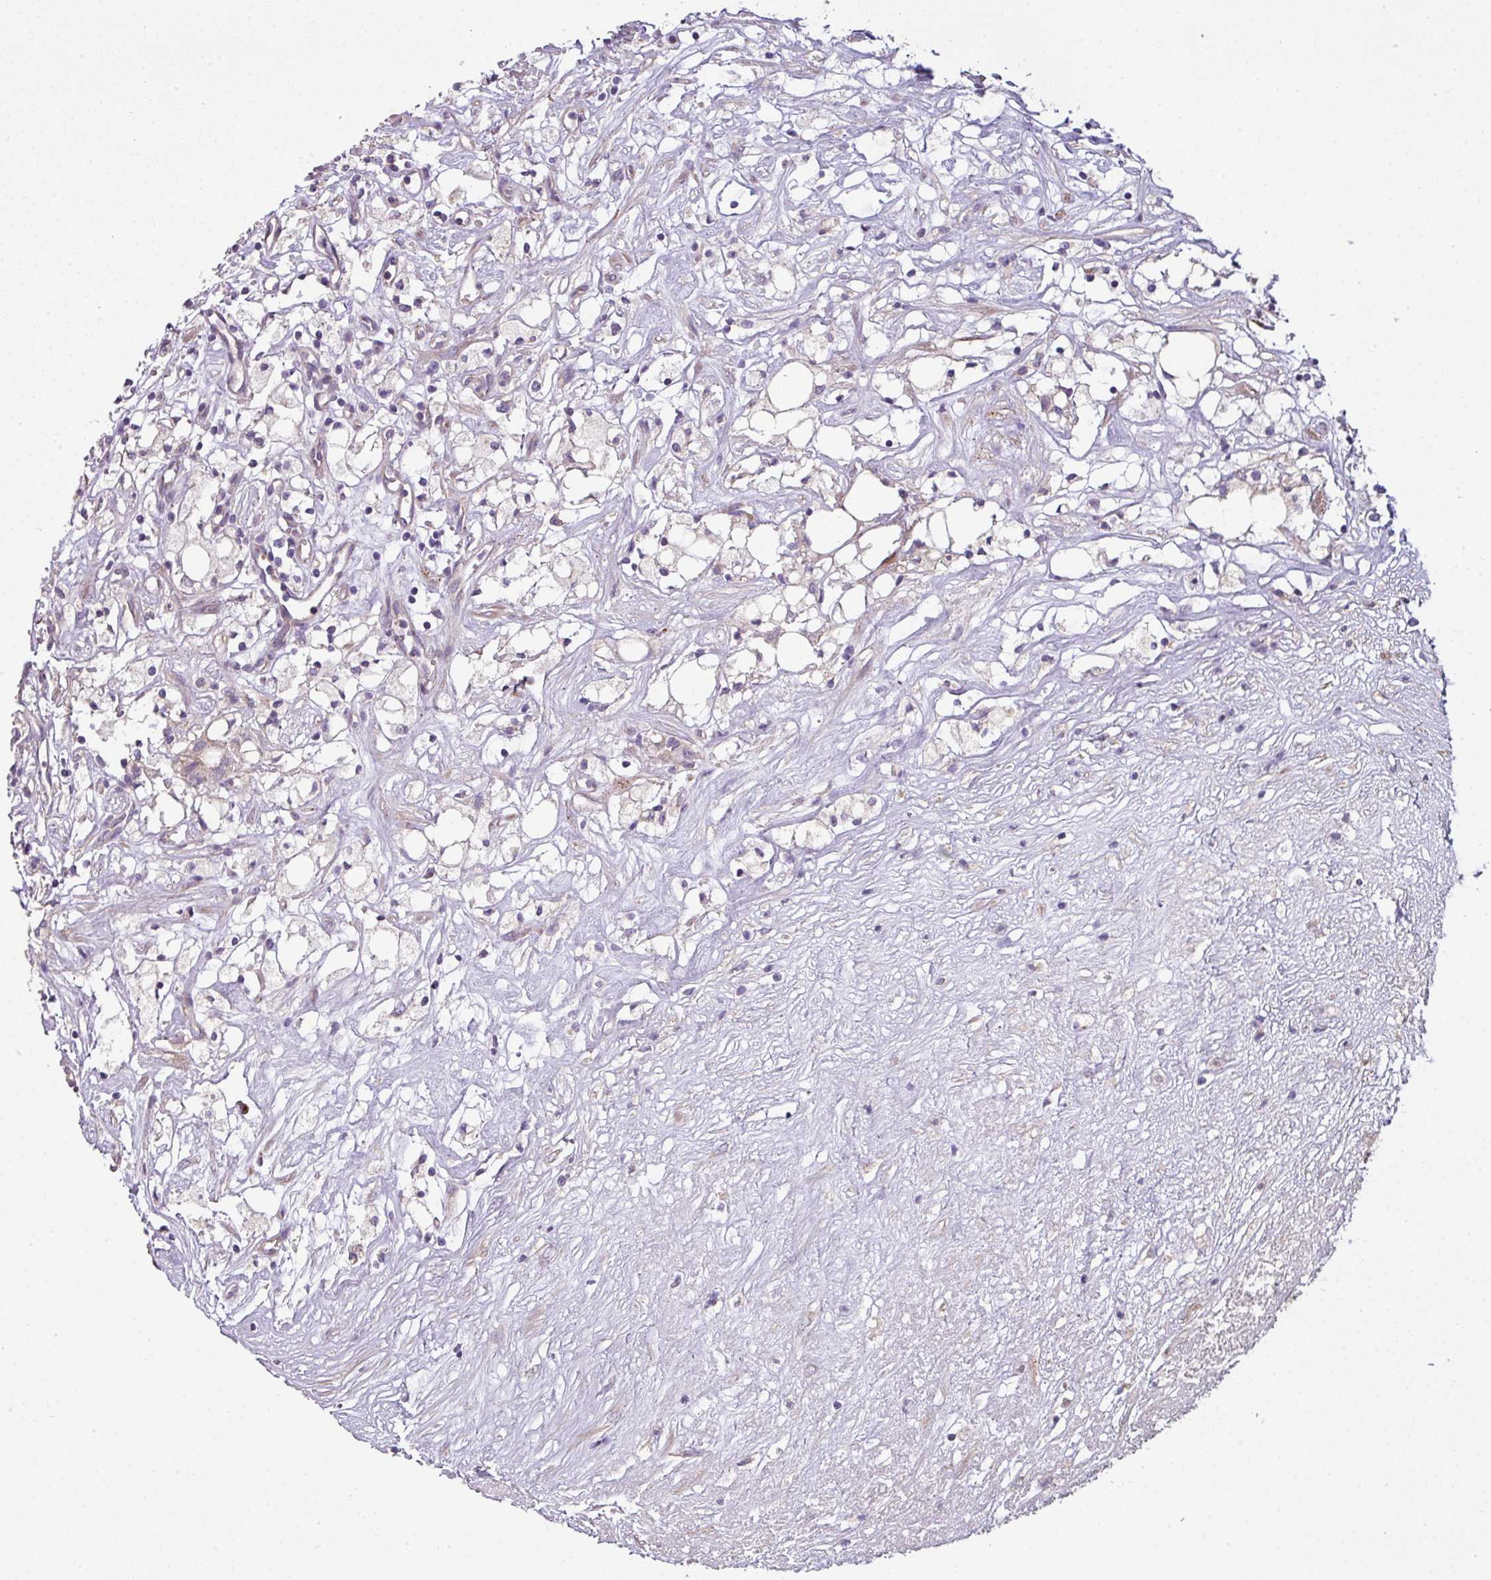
{"staining": {"intensity": "negative", "quantity": "none", "location": "none"}, "tissue": "renal cancer", "cell_type": "Tumor cells", "image_type": "cancer", "snomed": [{"axis": "morphology", "description": "Adenocarcinoma, NOS"}, {"axis": "topography", "description": "Kidney"}], "caption": "IHC micrograph of adenocarcinoma (renal) stained for a protein (brown), which exhibits no staining in tumor cells.", "gene": "LRRC9", "patient": {"sex": "male", "age": 59}}